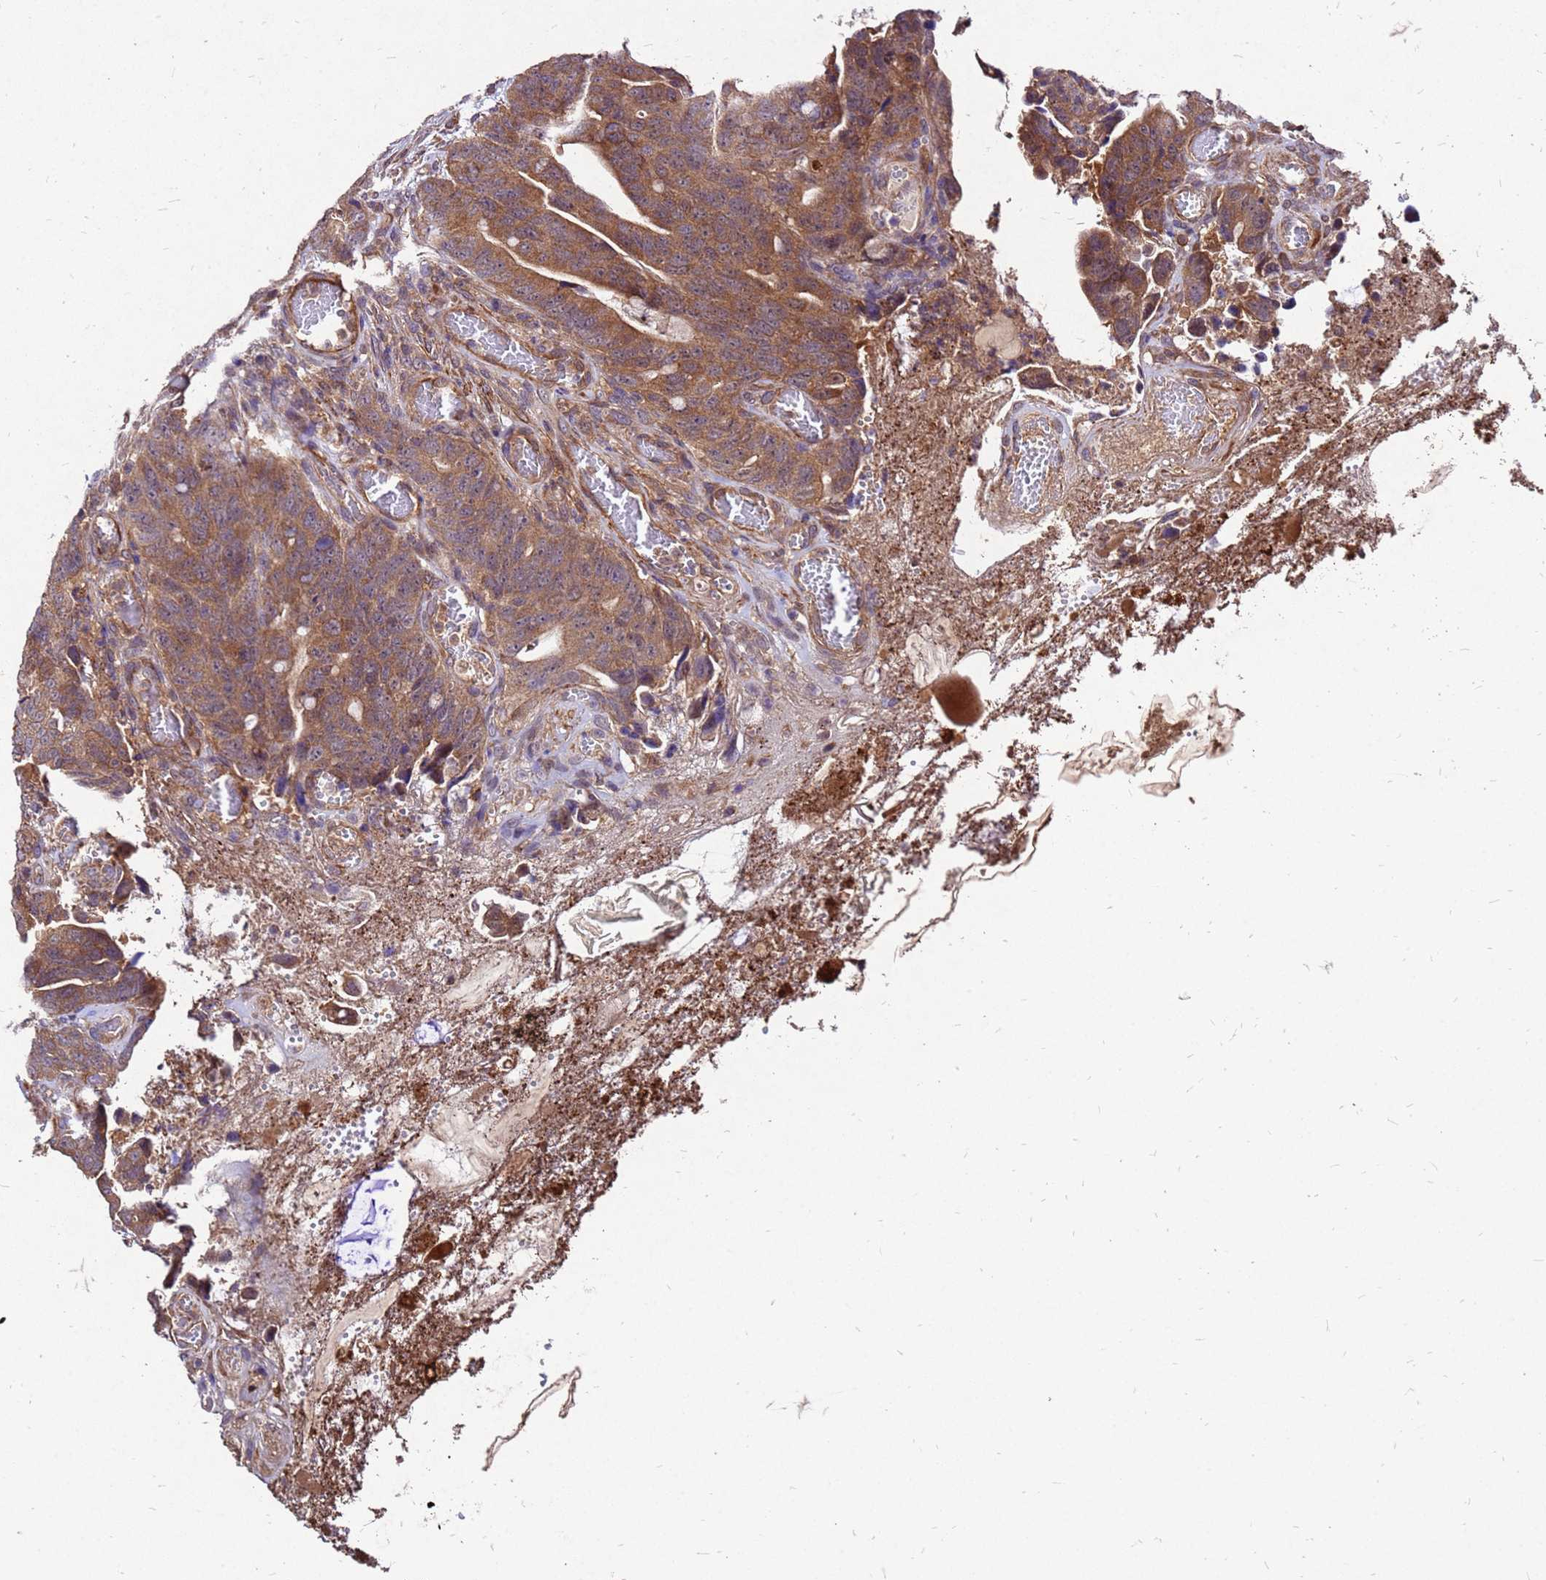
{"staining": {"intensity": "strong", "quantity": ">75%", "location": "cytoplasmic/membranous"}, "tissue": "colorectal cancer", "cell_type": "Tumor cells", "image_type": "cancer", "snomed": [{"axis": "morphology", "description": "Adenocarcinoma, NOS"}, {"axis": "topography", "description": "Colon"}], "caption": "Colorectal cancer (adenocarcinoma) stained with immunohistochemistry (IHC) demonstrates strong cytoplasmic/membranous expression in about >75% of tumor cells.", "gene": "DUSP23", "patient": {"sex": "female", "age": 82}}